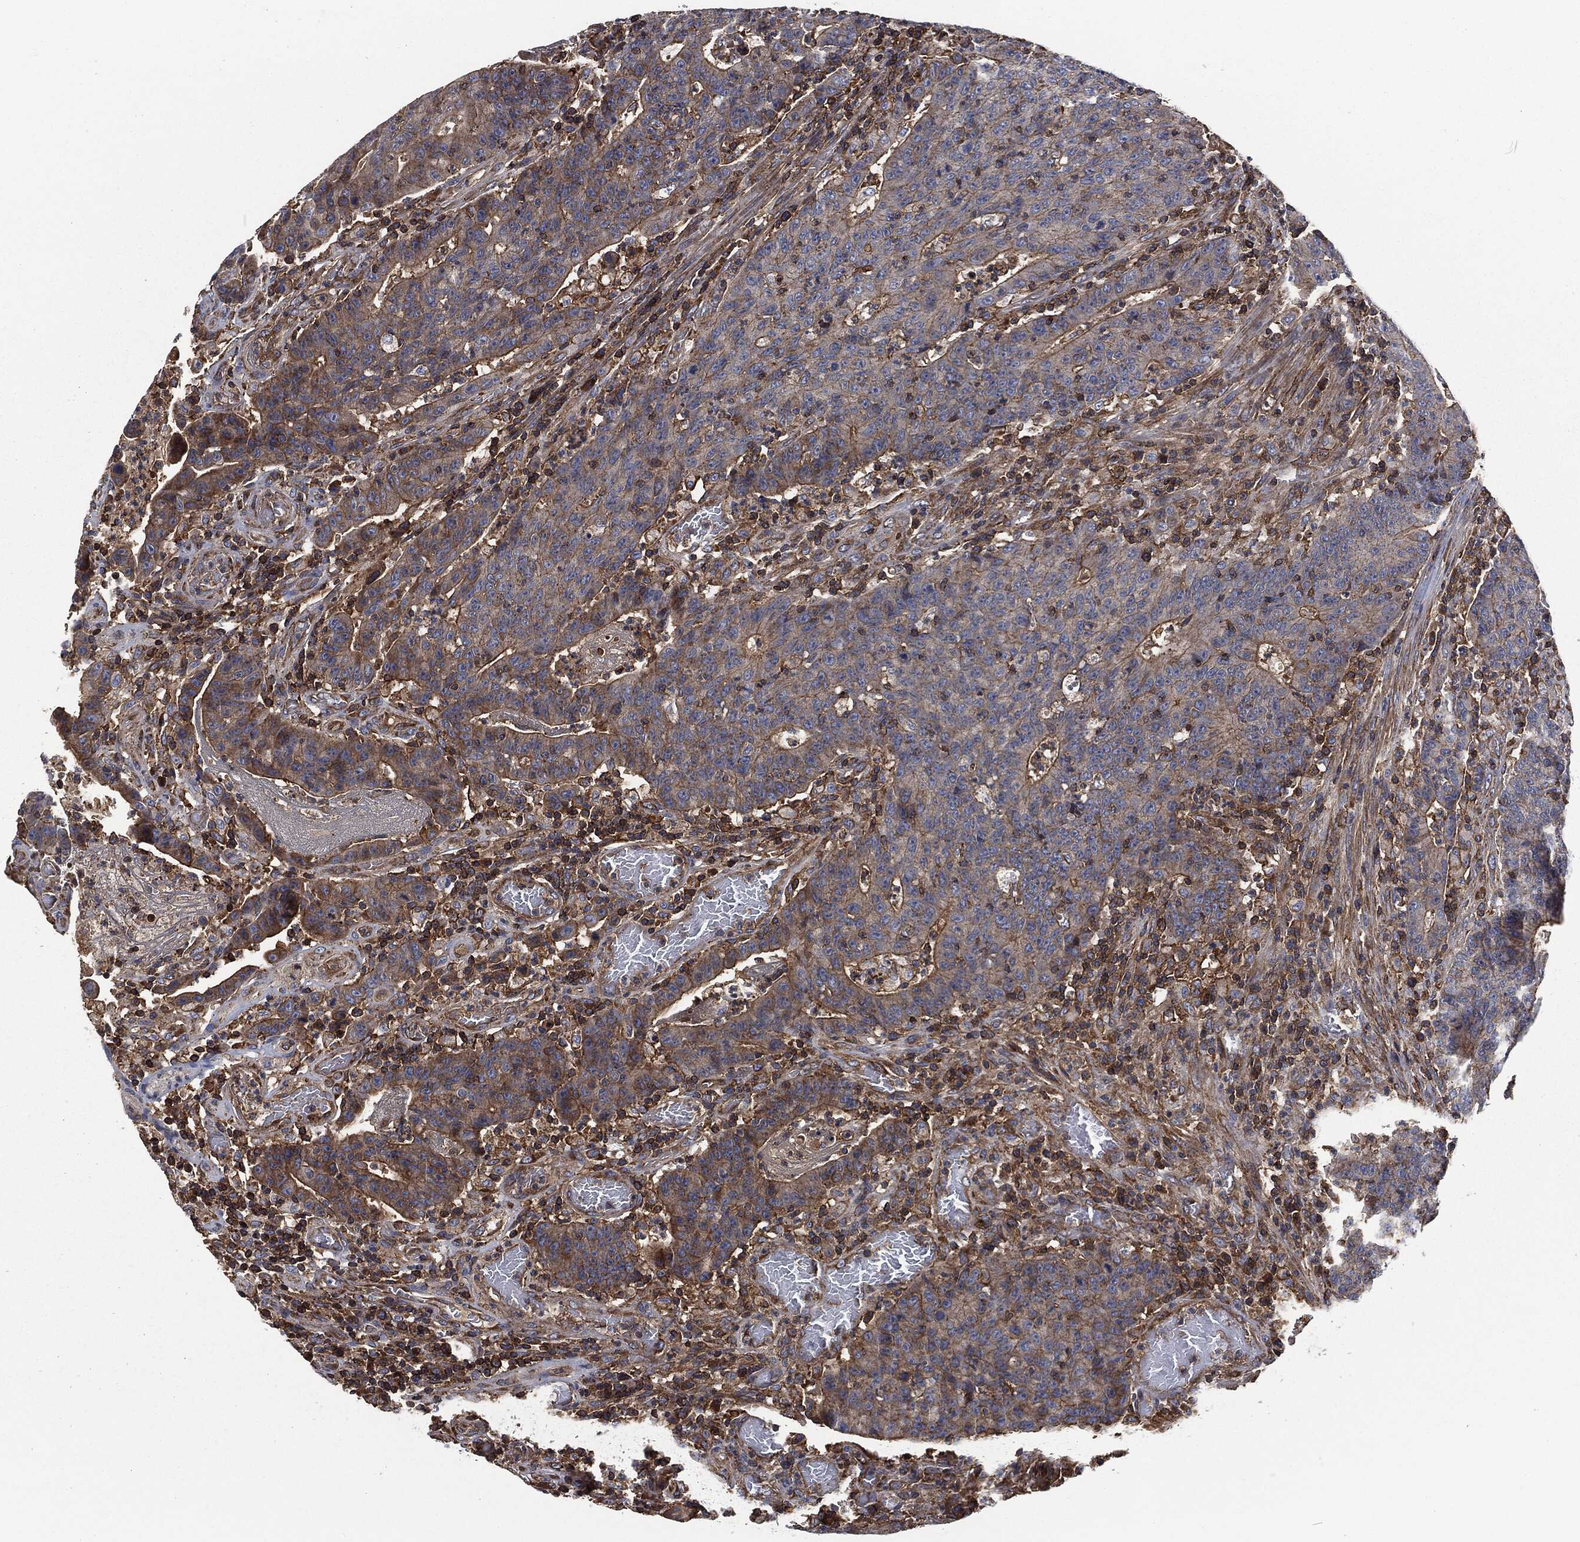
{"staining": {"intensity": "strong", "quantity": "<25%", "location": "cytoplasmic/membranous"}, "tissue": "colorectal cancer", "cell_type": "Tumor cells", "image_type": "cancer", "snomed": [{"axis": "morphology", "description": "Adenocarcinoma, NOS"}, {"axis": "topography", "description": "Colon"}], "caption": "Immunohistochemical staining of human adenocarcinoma (colorectal) shows strong cytoplasmic/membranous protein positivity in approximately <25% of tumor cells.", "gene": "LGALS9", "patient": {"sex": "female", "age": 75}}